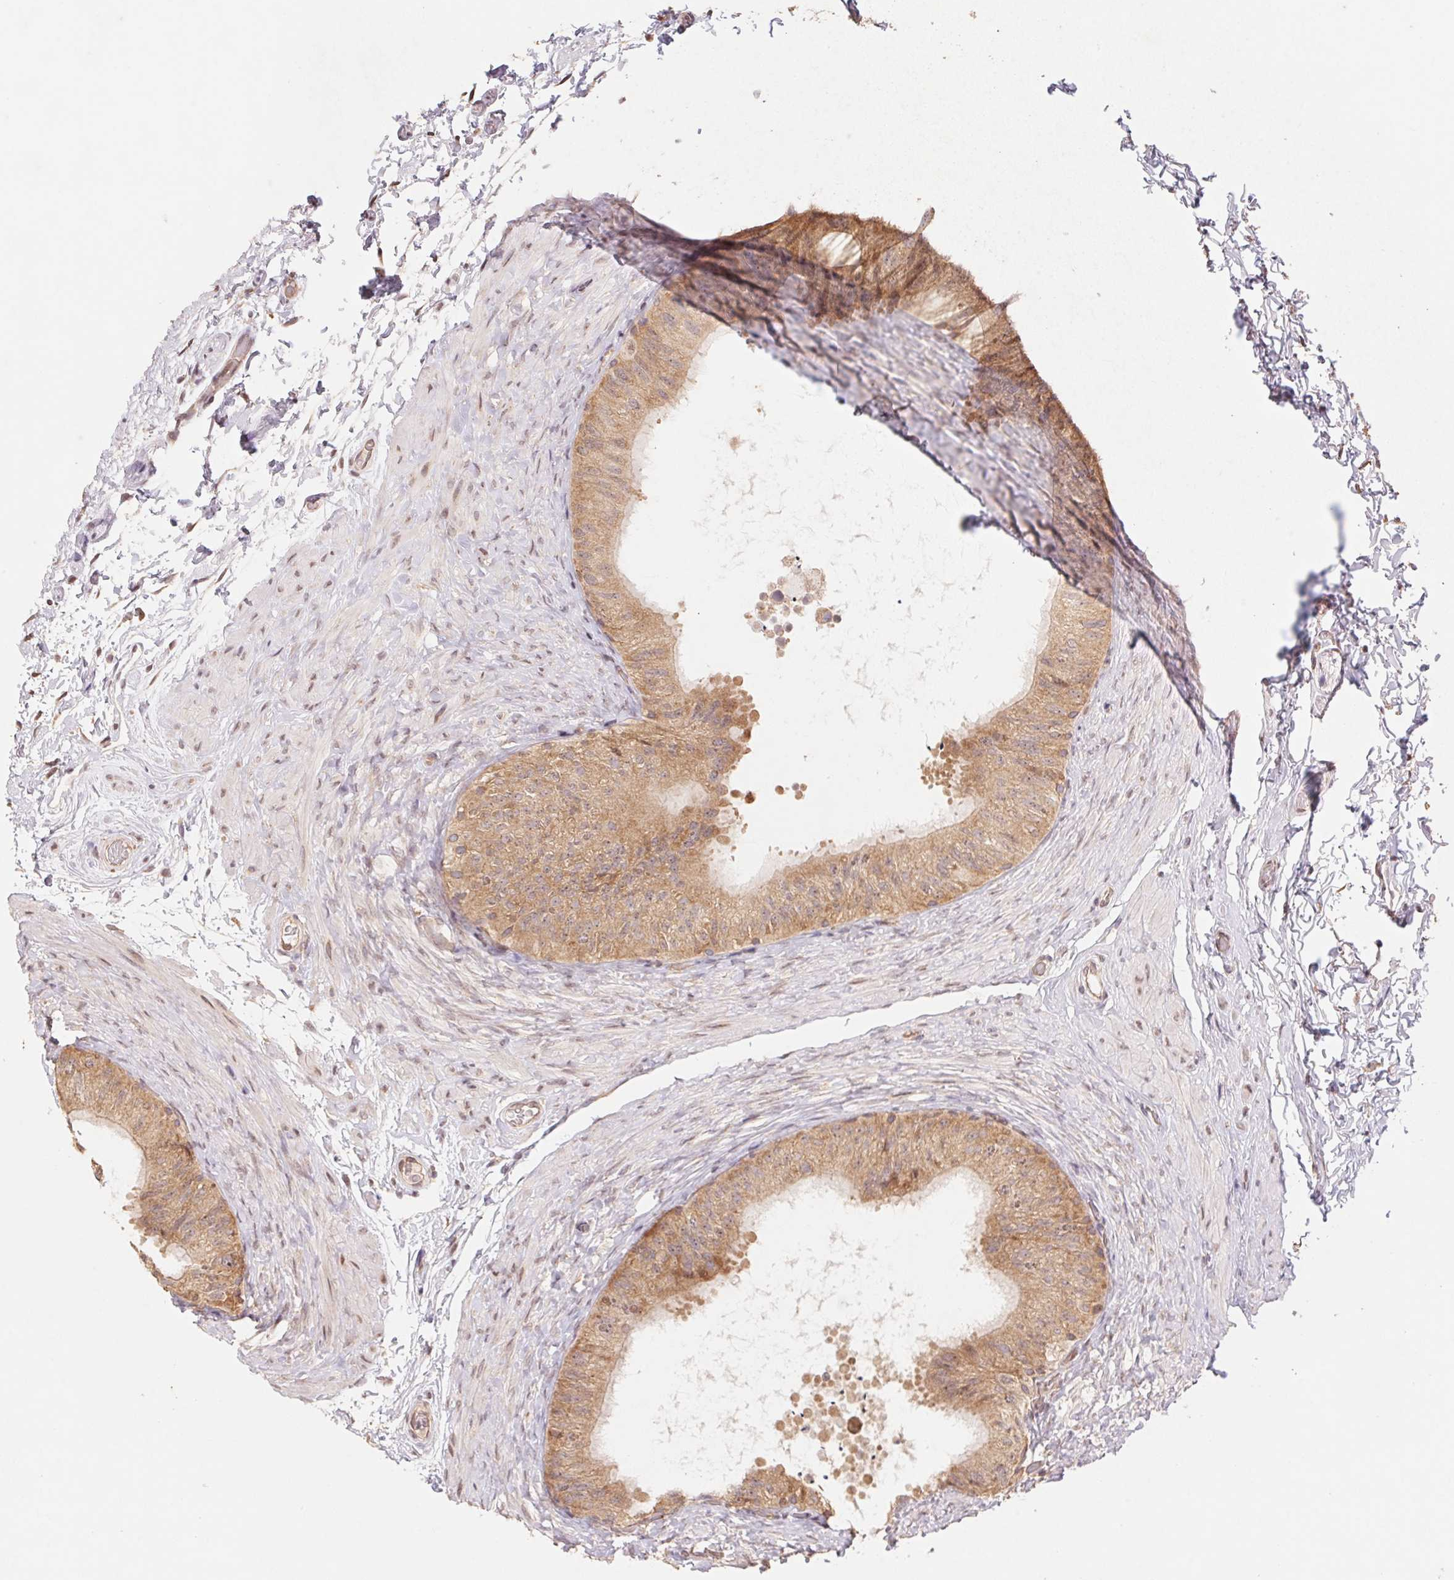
{"staining": {"intensity": "moderate", "quantity": ">75%", "location": "cytoplasmic/membranous"}, "tissue": "epididymis", "cell_type": "Glandular cells", "image_type": "normal", "snomed": [{"axis": "morphology", "description": "Normal tissue, NOS"}, {"axis": "topography", "description": "Epididymis, spermatic cord, NOS"}, {"axis": "topography", "description": "Epididymis"}], "caption": "Immunohistochemistry staining of unremarkable epididymis, which exhibits medium levels of moderate cytoplasmic/membranous staining in approximately >75% of glandular cells indicating moderate cytoplasmic/membranous protein expression. The staining was performed using DAB (3,3'-diaminobenzidine) (brown) for protein detection and nuclei were counterstained in hematoxylin (blue).", "gene": "RPL27A", "patient": {"sex": "male", "age": 31}}